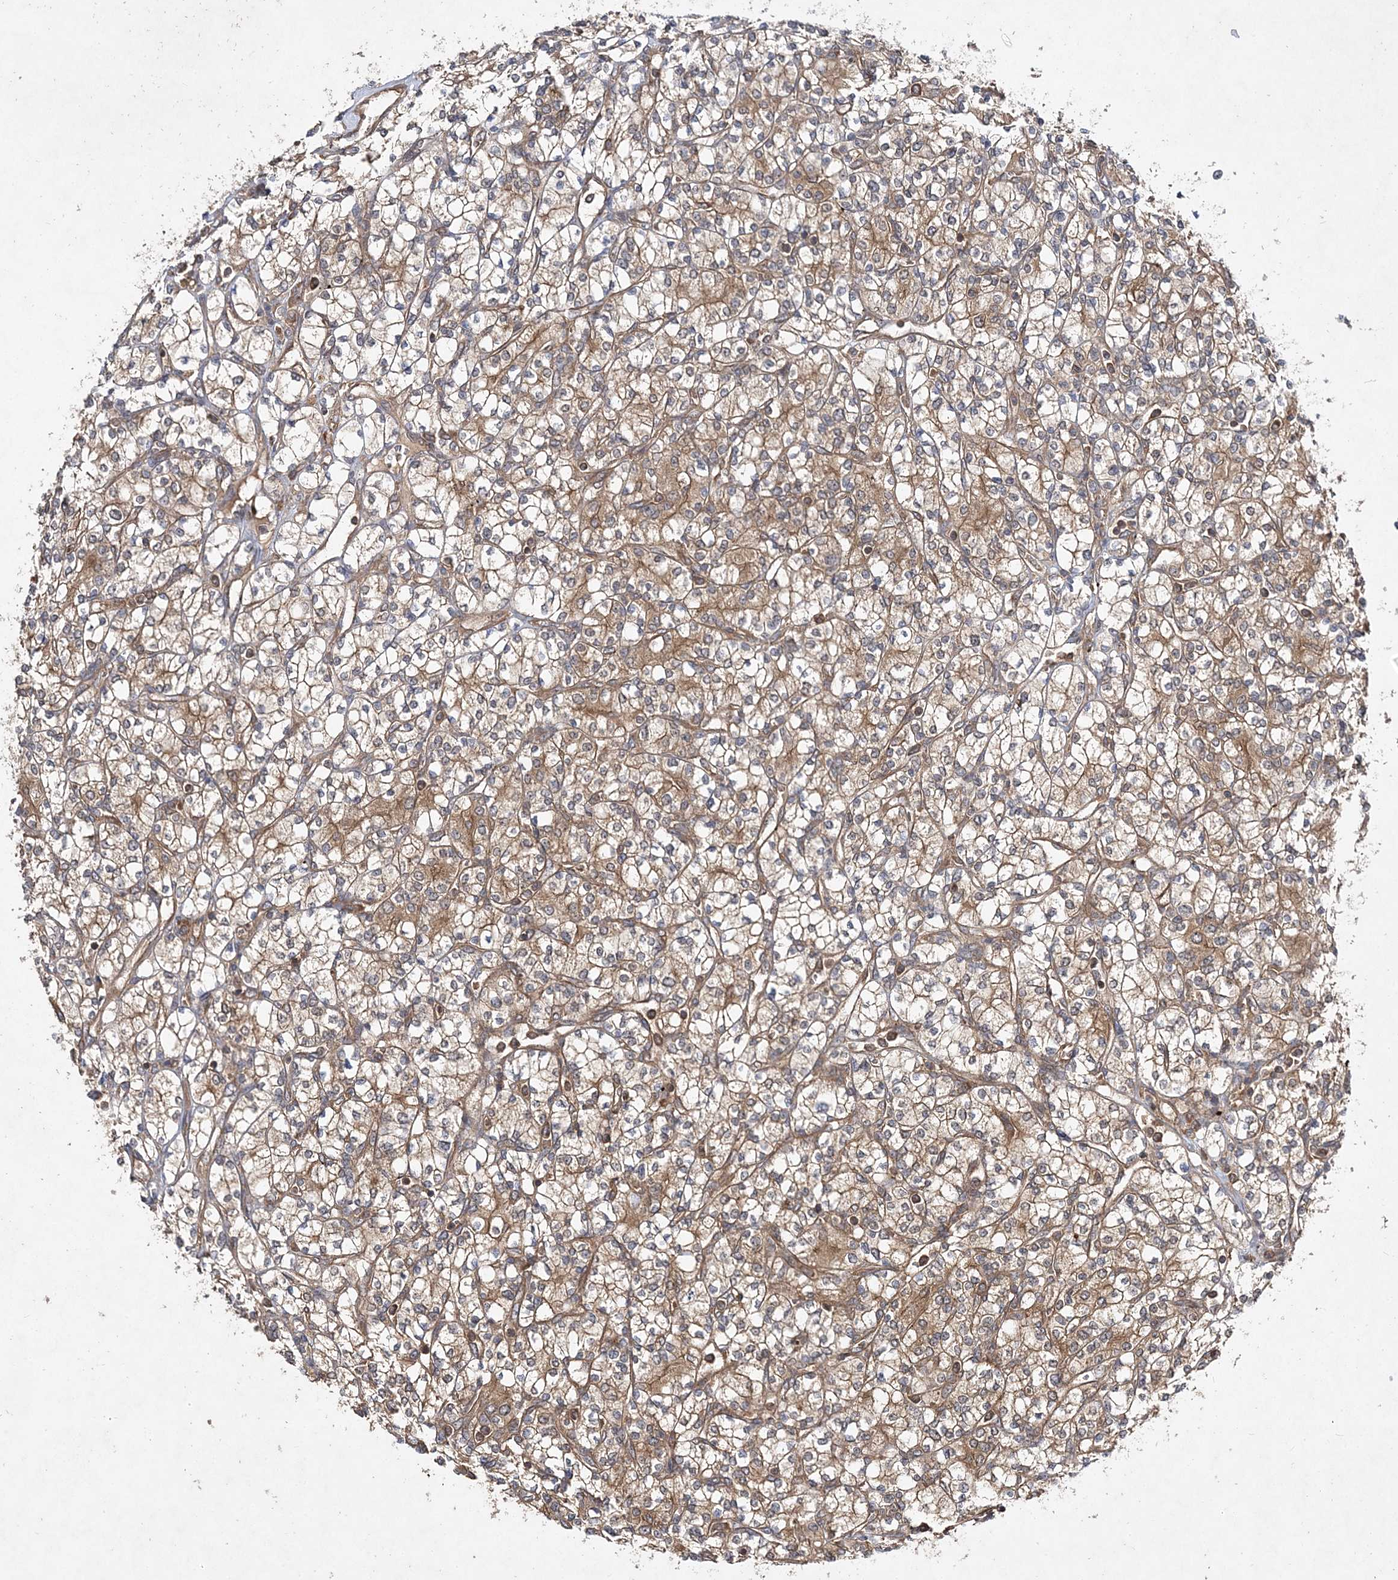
{"staining": {"intensity": "strong", "quantity": ">75%", "location": "cytoplasmic/membranous"}, "tissue": "renal cancer", "cell_type": "Tumor cells", "image_type": "cancer", "snomed": [{"axis": "morphology", "description": "Adenocarcinoma, NOS"}, {"axis": "topography", "description": "Kidney"}], "caption": "Immunohistochemistry (IHC) image of neoplastic tissue: human adenocarcinoma (renal) stained using immunohistochemistry (IHC) exhibits high levels of strong protein expression localized specifically in the cytoplasmic/membranous of tumor cells, appearing as a cytoplasmic/membranous brown color.", "gene": "TMEM9B", "patient": {"sex": "male", "age": 77}}